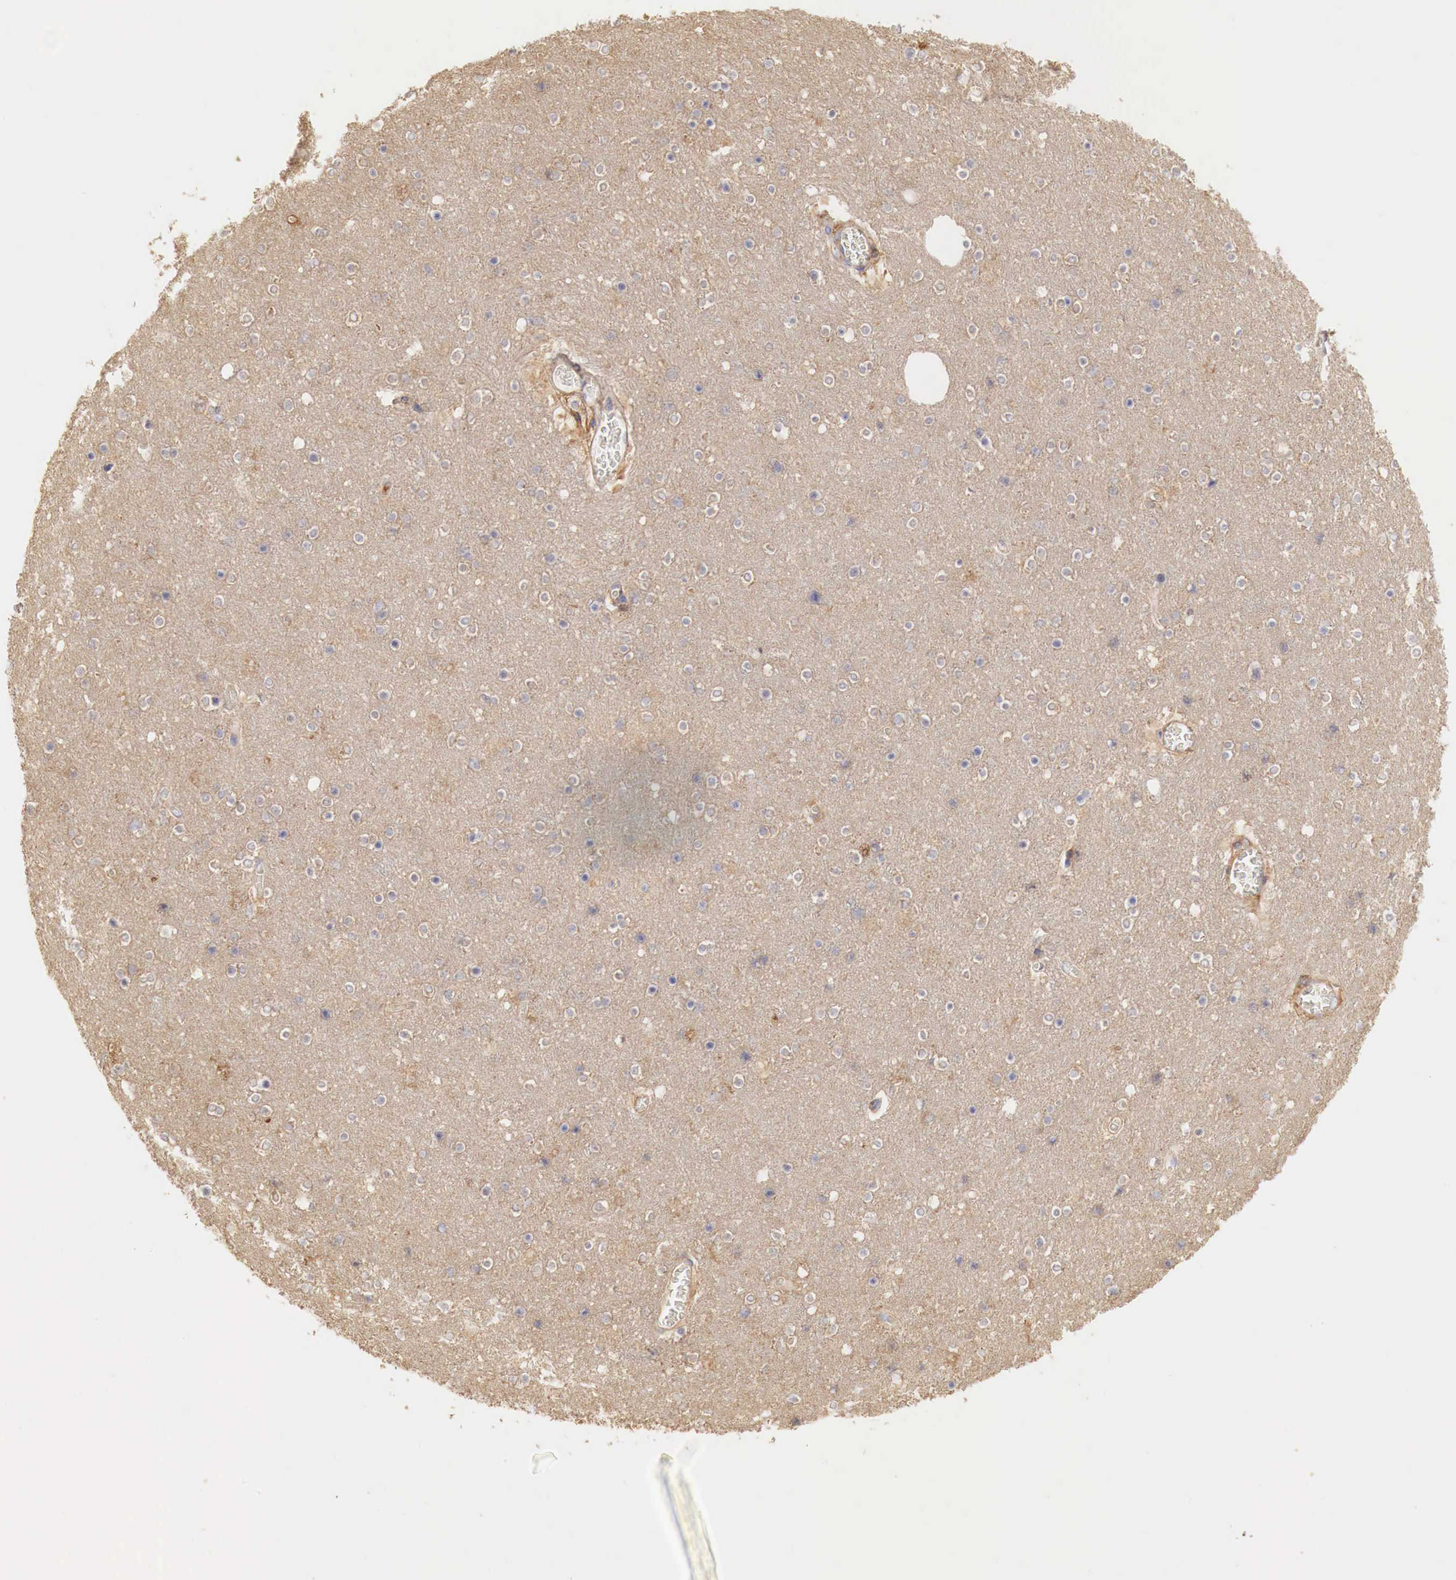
{"staining": {"intensity": "weak", "quantity": ">75%", "location": "cytoplasmic/membranous"}, "tissue": "cerebral cortex", "cell_type": "Endothelial cells", "image_type": "normal", "snomed": [{"axis": "morphology", "description": "Normal tissue, NOS"}, {"axis": "topography", "description": "Cerebral cortex"}], "caption": "Immunohistochemical staining of unremarkable cerebral cortex exhibits low levels of weak cytoplasmic/membranous expression in approximately >75% of endothelial cells. The protein is stained brown, and the nuclei are stained in blue (DAB (3,3'-diaminobenzidine) IHC with brightfield microscopy, high magnification).", "gene": "G6PD", "patient": {"sex": "female", "age": 54}}